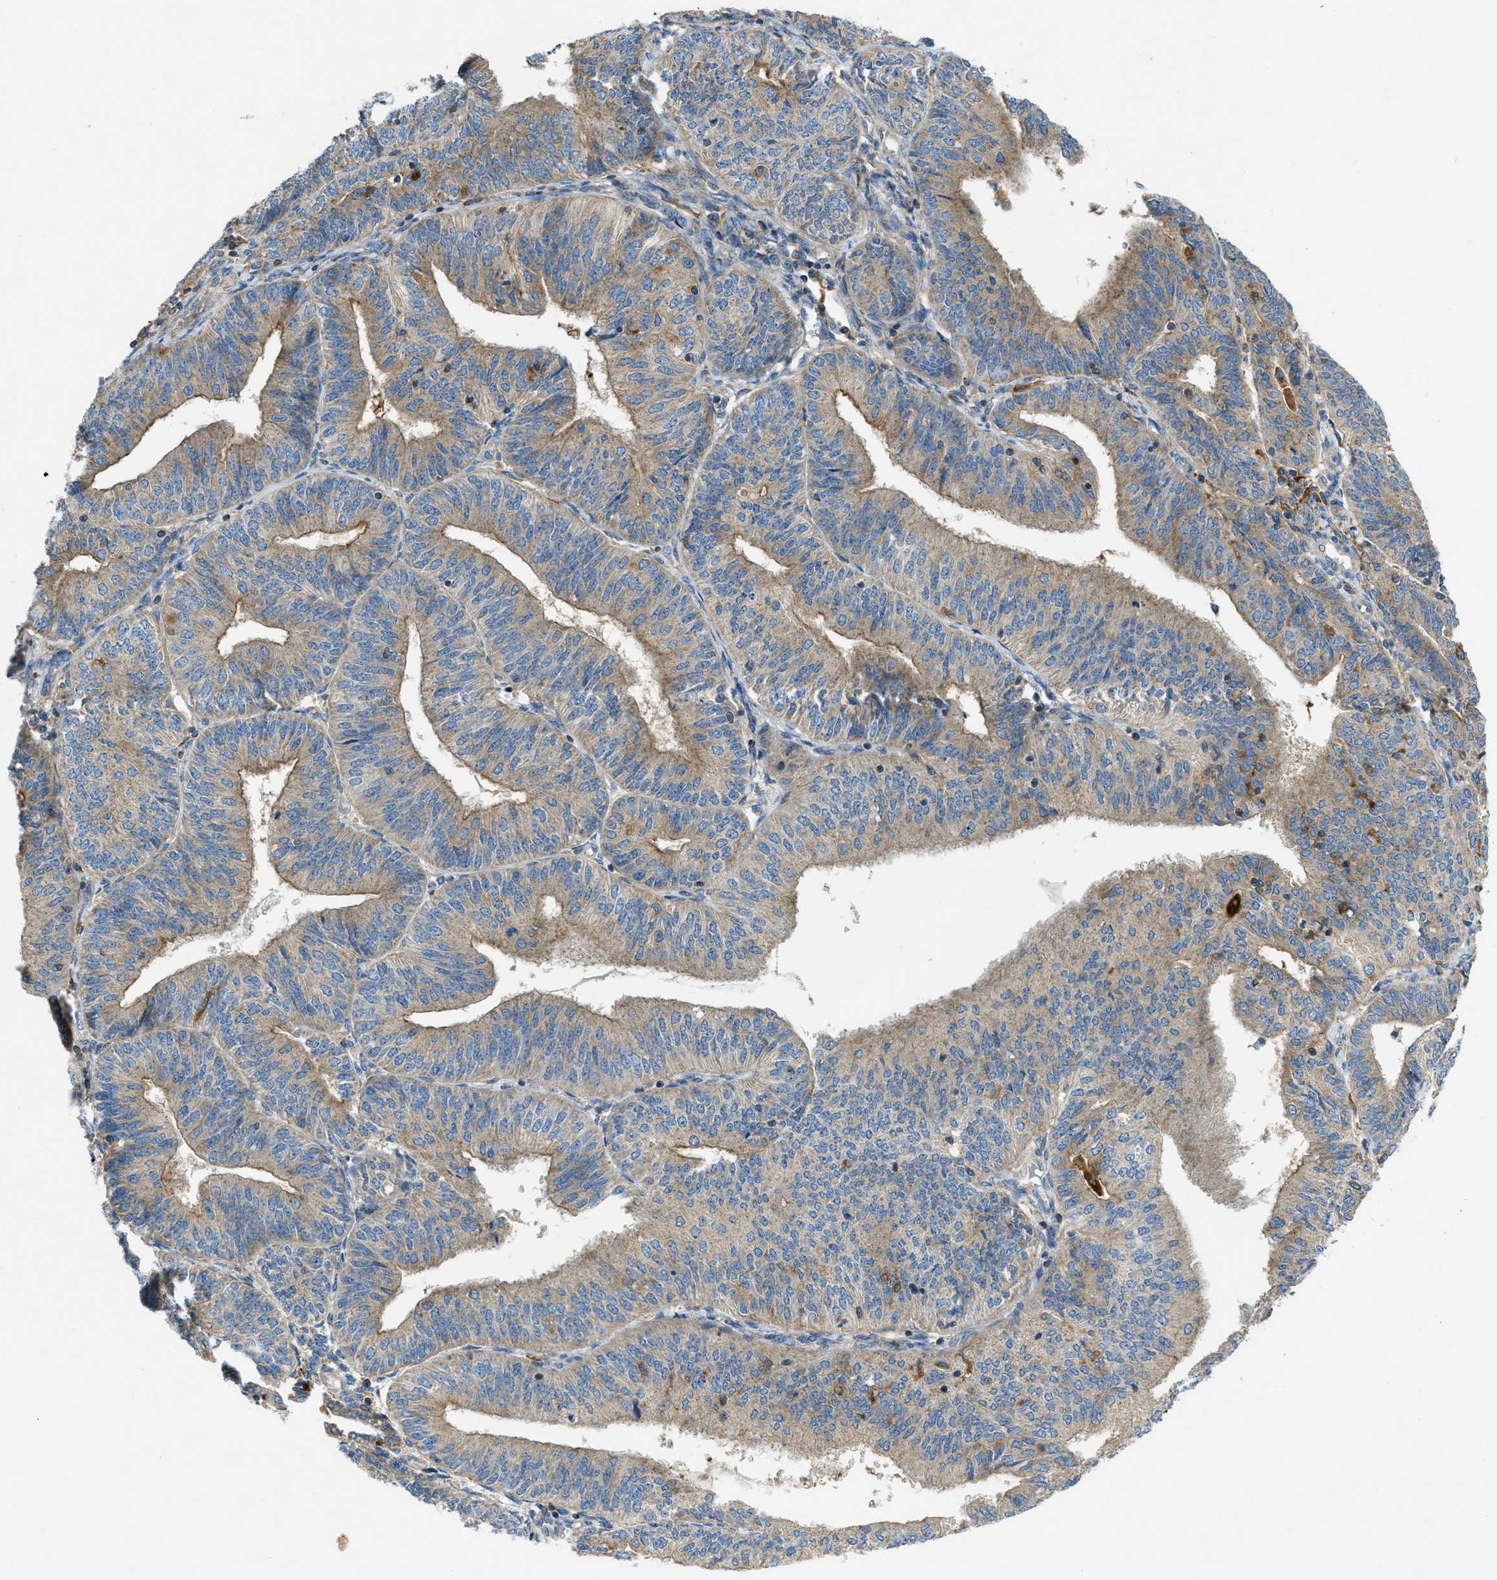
{"staining": {"intensity": "weak", "quantity": ">75%", "location": "cytoplasmic/membranous"}, "tissue": "endometrial cancer", "cell_type": "Tumor cells", "image_type": "cancer", "snomed": [{"axis": "morphology", "description": "Adenocarcinoma, NOS"}, {"axis": "topography", "description": "Endometrium"}], "caption": "High-magnification brightfield microscopy of endometrial cancer (adenocarcinoma) stained with DAB (3,3'-diaminobenzidine) (brown) and counterstained with hematoxylin (blue). tumor cells exhibit weak cytoplasmic/membranous positivity is appreciated in approximately>75% of cells.", "gene": "RFFL", "patient": {"sex": "female", "age": 58}}